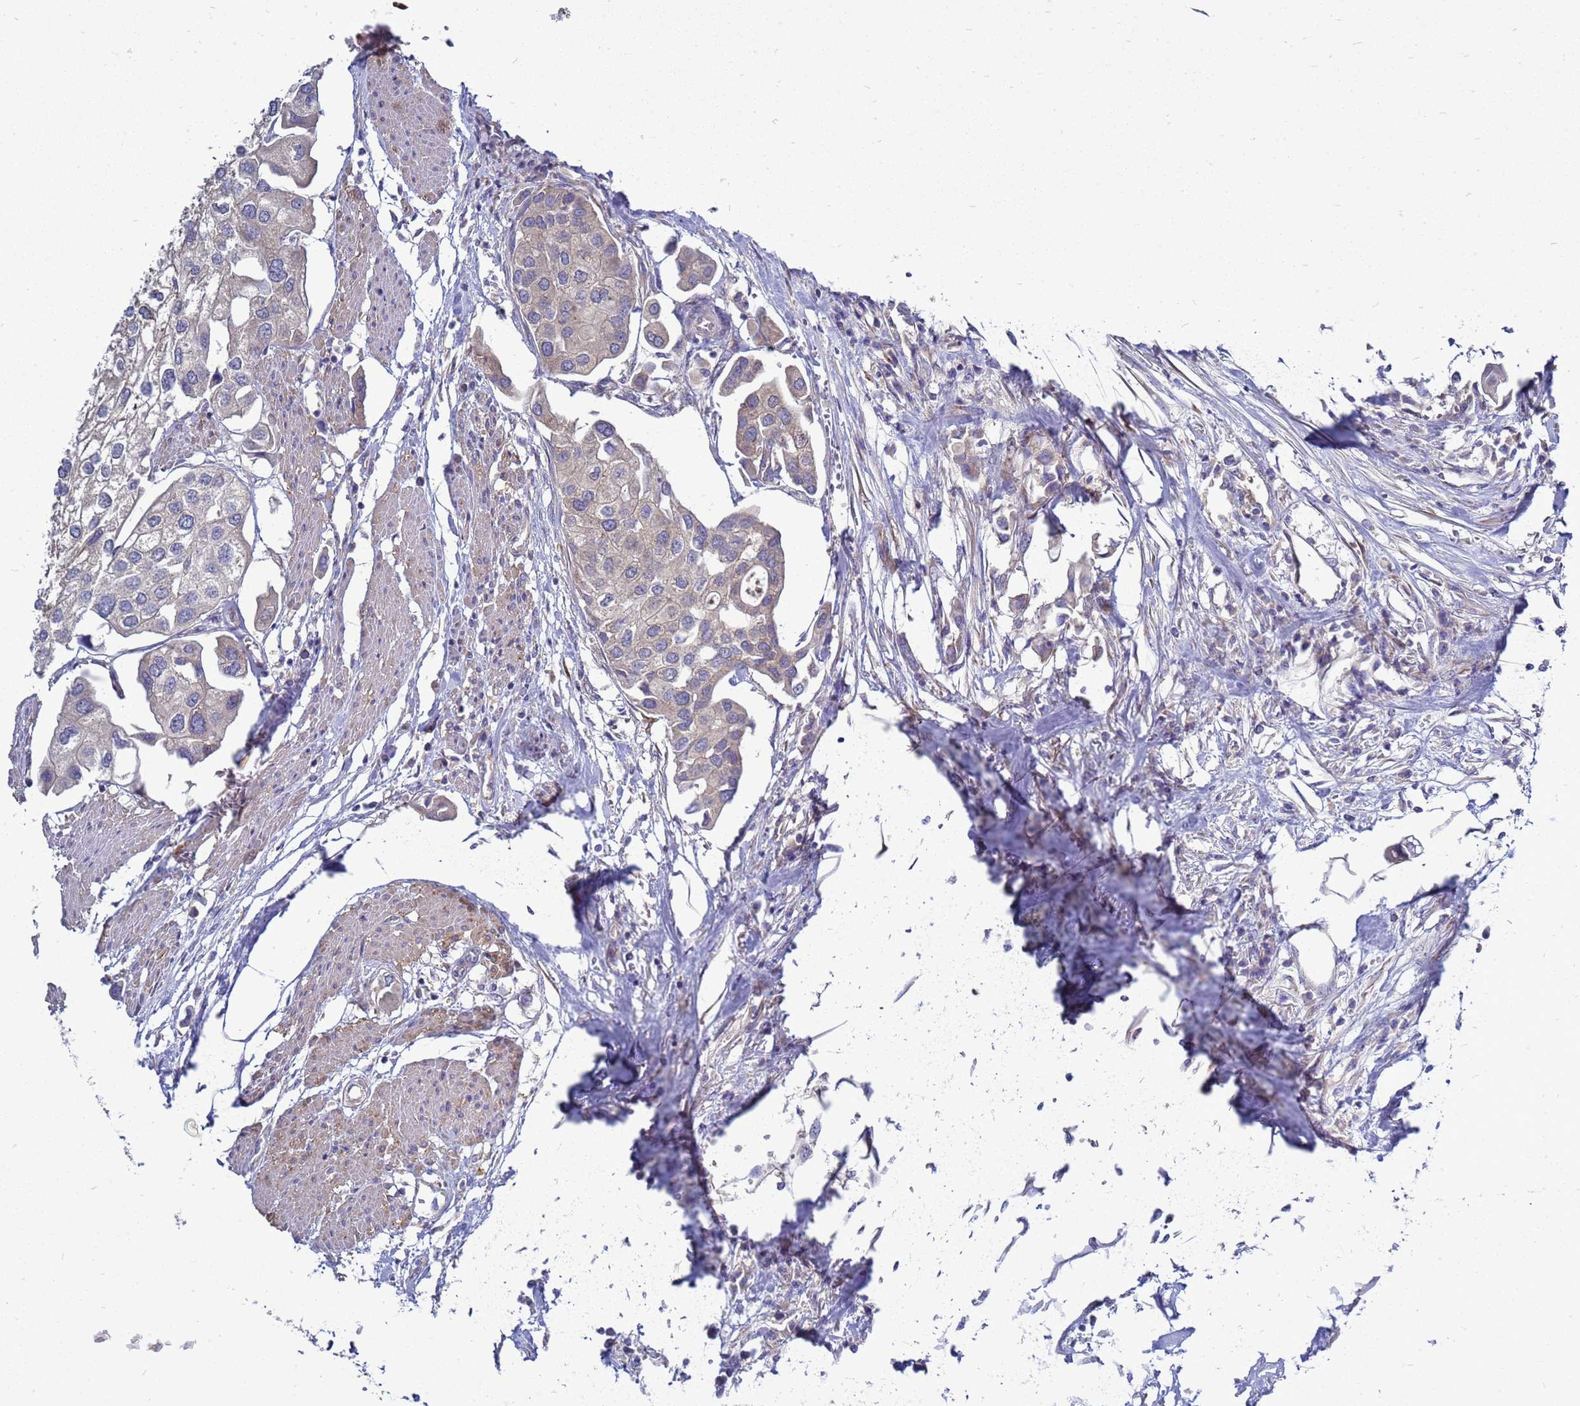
{"staining": {"intensity": "weak", "quantity": "<25%", "location": "cytoplasmic/membranous"}, "tissue": "urothelial cancer", "cell_type": "Tumor cells", "image_type": "cancer", "snomed": [{"axis": "morphology", "description": "Urothelial carcinoma, High grade"}, {"axis": "topography", "description": "Urinary bladder"}], "caption": "This is an immunohistochemistry micrograph of human high-grade urothelial carcinoma. There is no positivity in tumor cells.", "gene": "MON1B", "patient": {"sex": "male", "age": 64}}